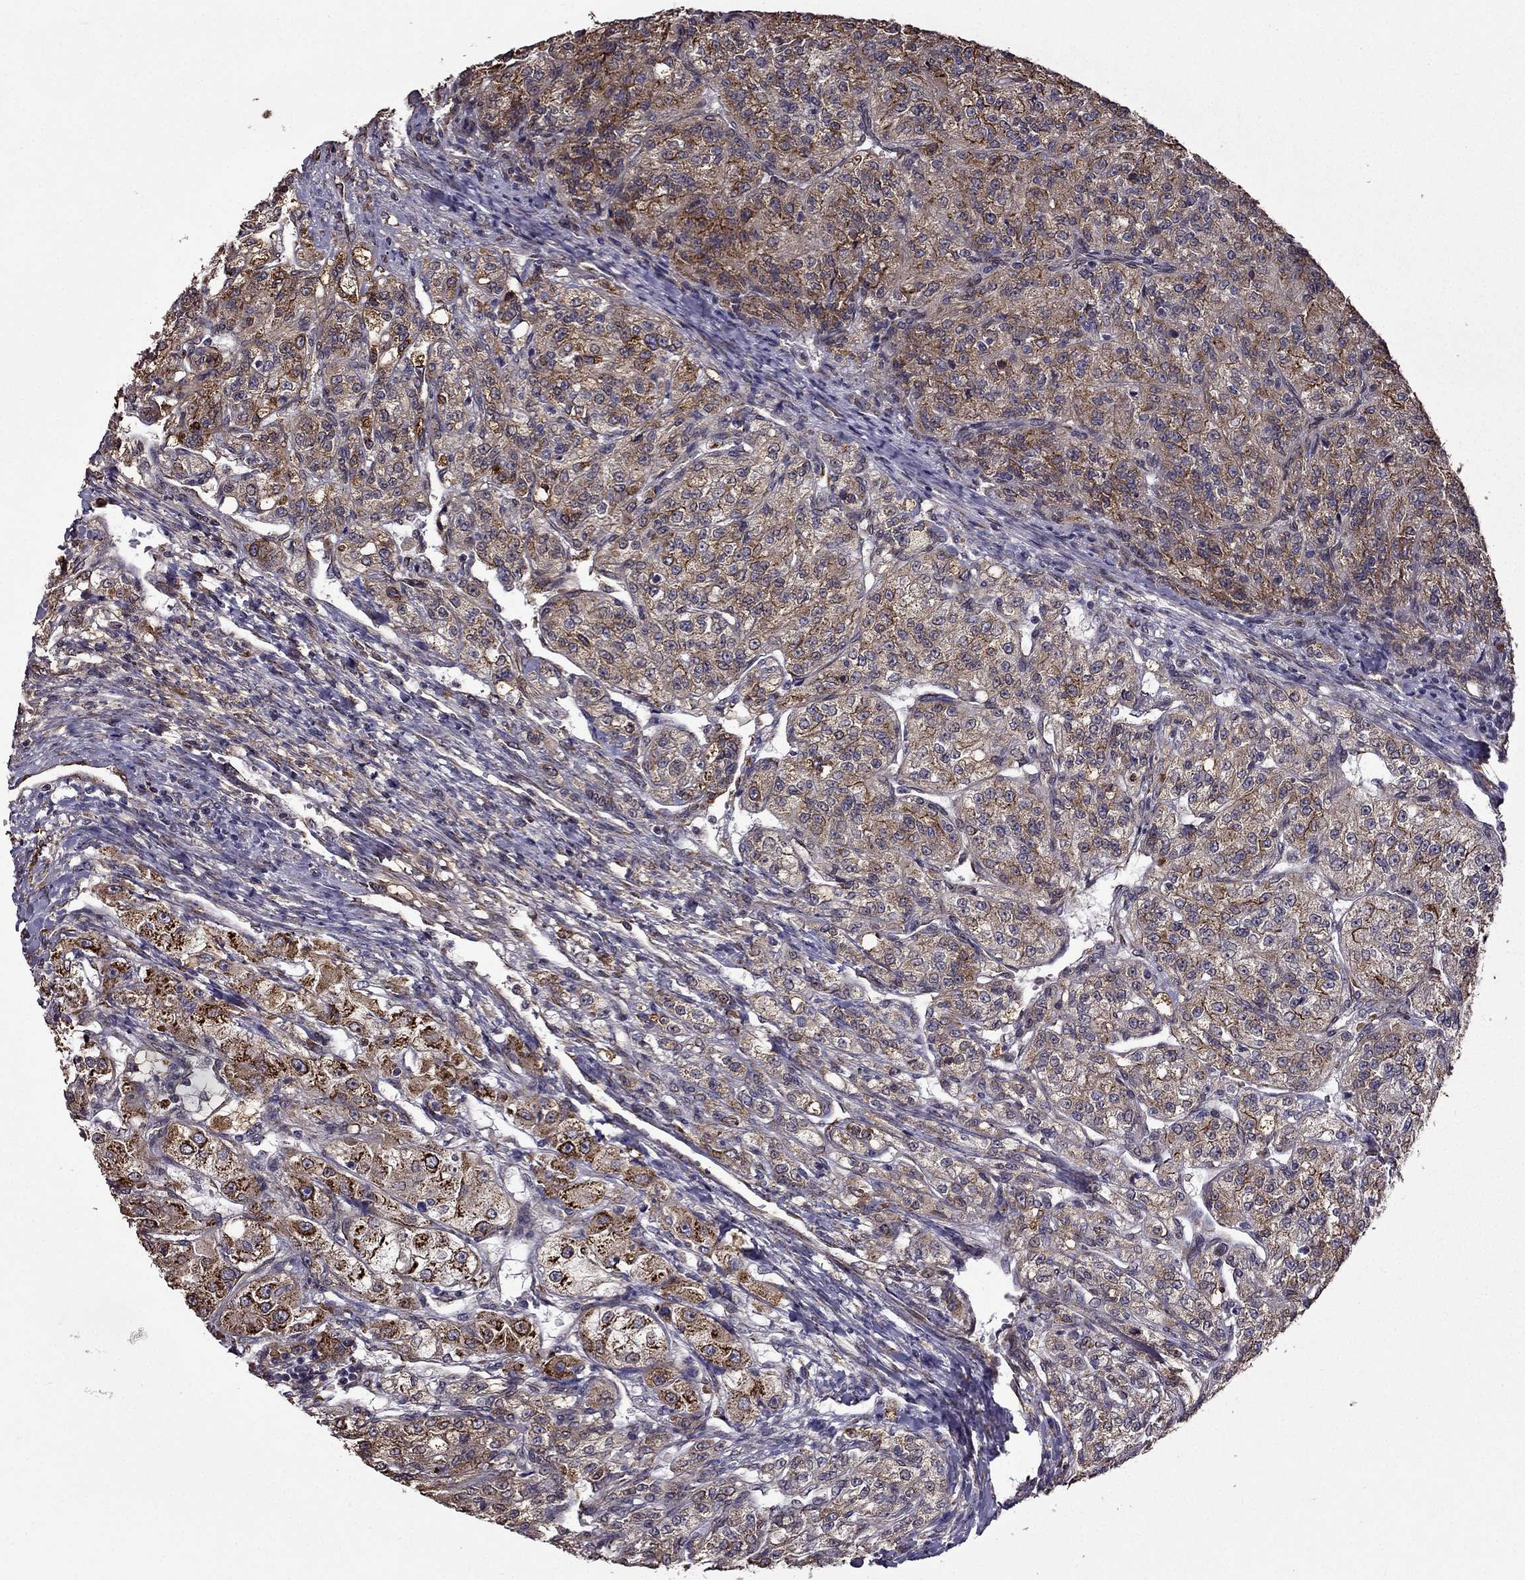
{"staining": {"intensity": "moderate", "quantity": ">75%", "location": "cytoplasmic/membranous"}, "tissue": "renal cancer", "cell_type": "Tumor cells", "image_type": "cancer", "snomed": [{"axis": "morphology", "description": "Adenocarcinoma, NOS"}, {"axis": "topography", "description": "Kidney"}], "caption": "Brown immunohistochemical staining in renal adenocarcinoma shows moderate cytoplasmic/membranous positivity in about >75% of tumor cells.", "gene": "IKBIP", "patient": {"sex": "female", "age": 63}}